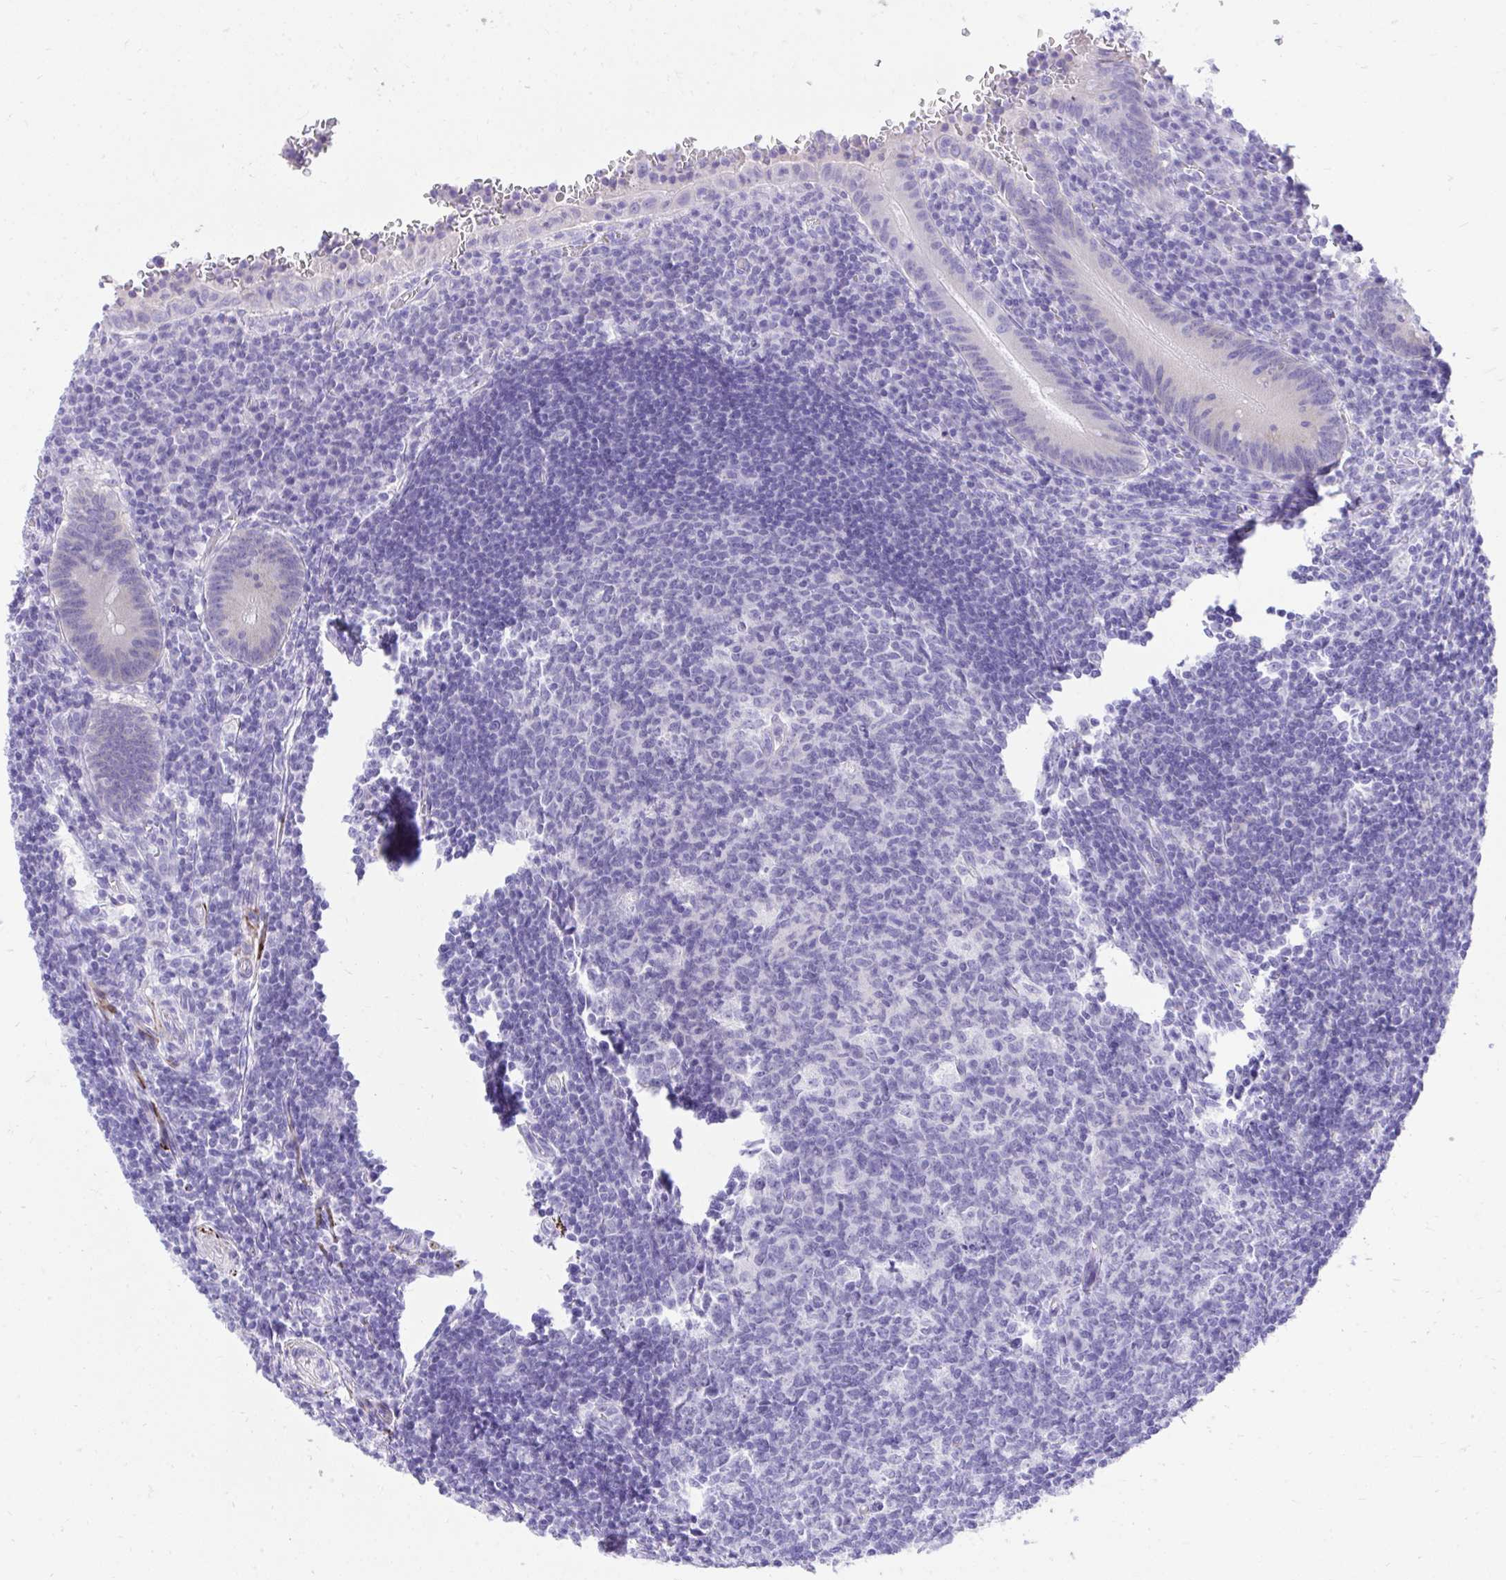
{"staining": {"intensity": "negative", "quantity": "none", "location": "none"}, "tissue": "appendix", "cell_type": "Glandular cells", "image_type": "normal", "snomed": [{"axis": "morphology", "description": "Normal tissue, NOS"}, {"axis": "topography", "description": "Appendix"}], "caption": "IHC photomicrograph of benign human appendix stained for a protein (brown), which shows no positivity in glandular cells. (IHC, brightfield microscopy, high magnification).", "gene": "KCNN4", "patient": {"sex": "male", "age": 18}}